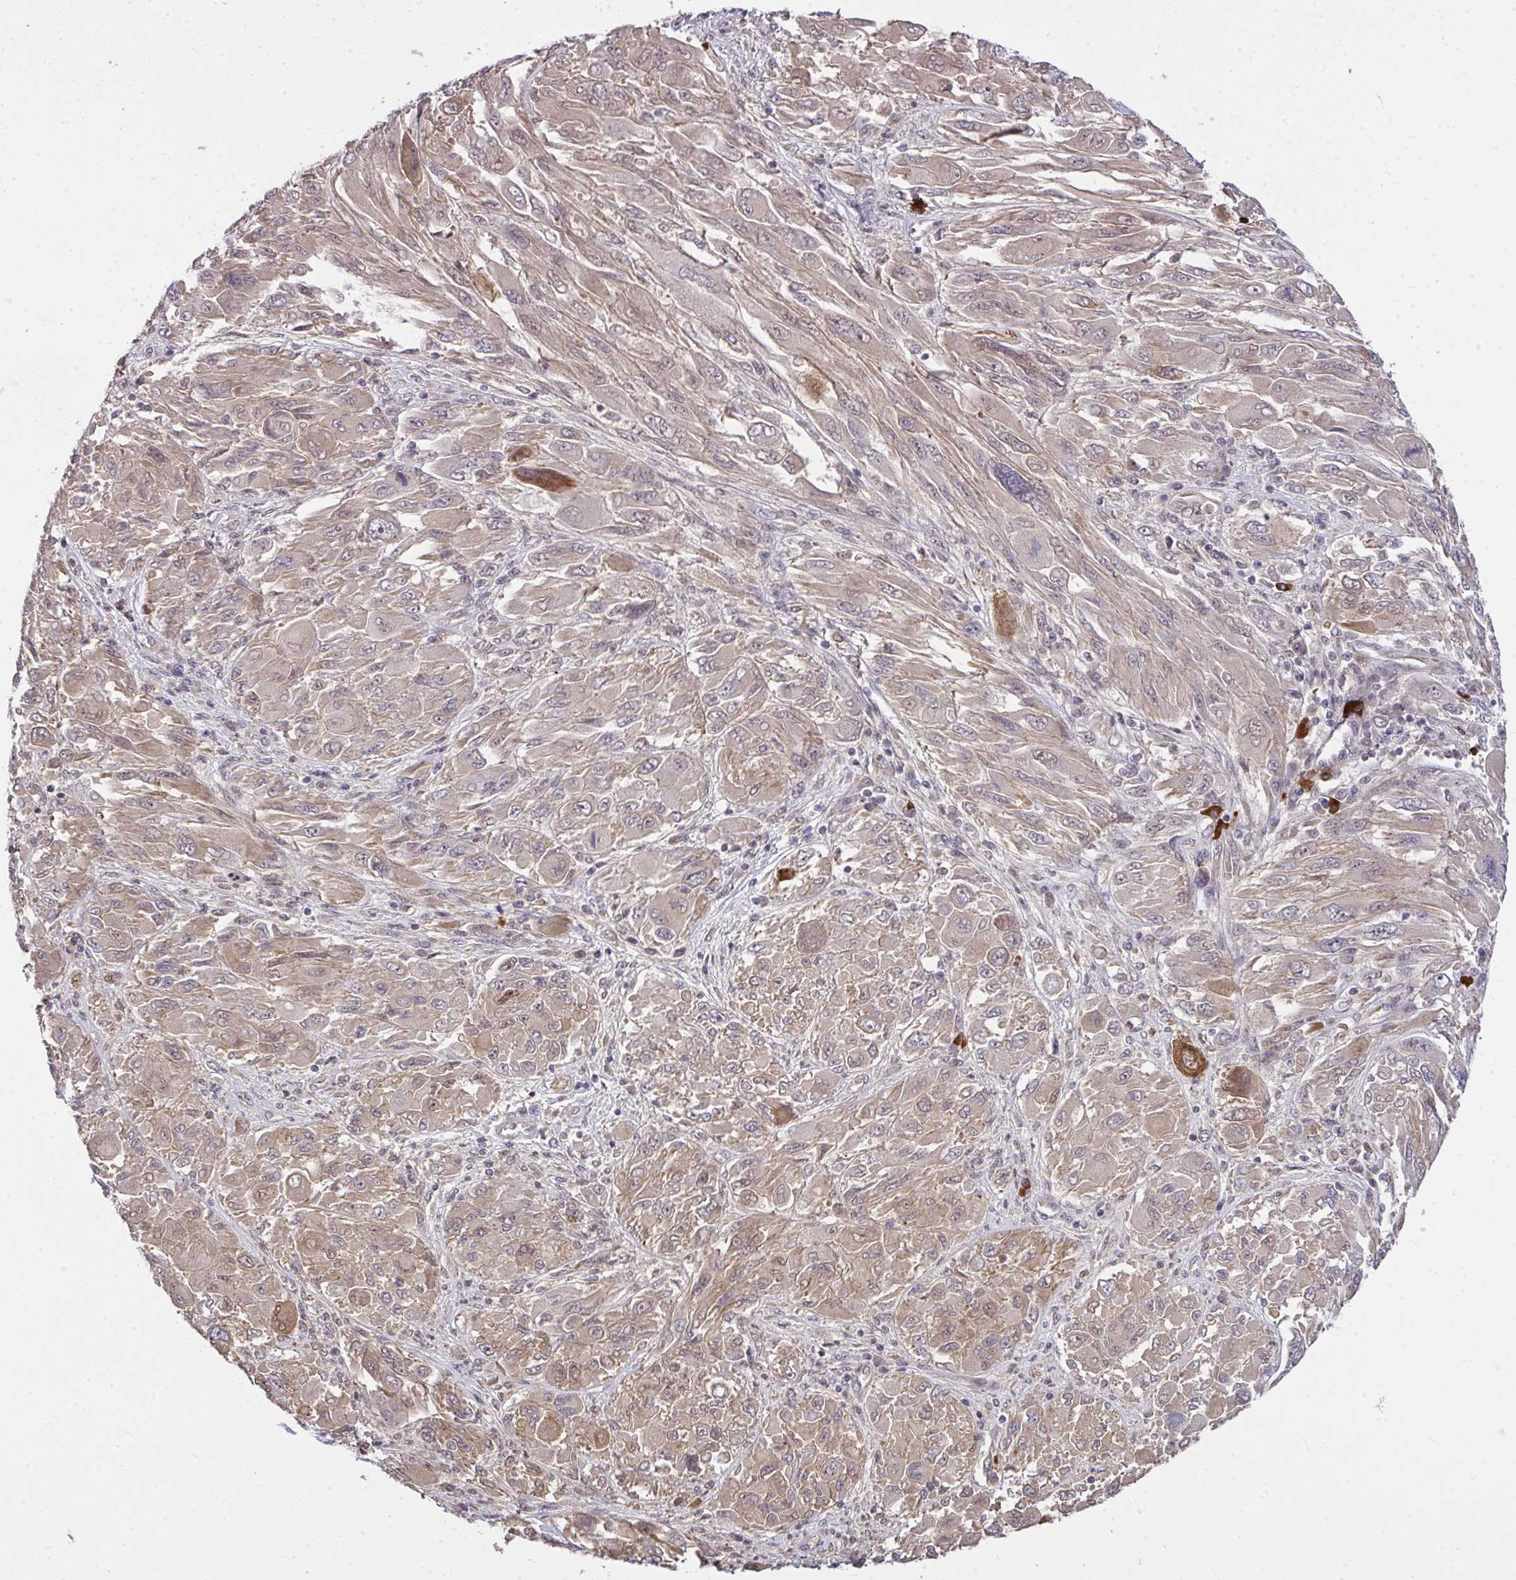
{"staining": {"intensity": "moderate", "quantity": "25%-75%", "location": "cytoplasmic/membranous,nuclear"}, "tissue": "melanoma", "cell_type": "Tumor cells", "image_type": "cancer", "snomed": [{"axis": "morphology", "description": "Malignant melanoma, NOS"}, {"axis": "topography", "description": "Skin"}], "caption": "Human melanoma stained with a brown dye shows moderate cytoplasmic/membranous and nuclear positive positivity in approximately 25%-75% of tumor cells.", "gene": "ZSCAN9", "patient": {"sex": "female", "age": 91}}